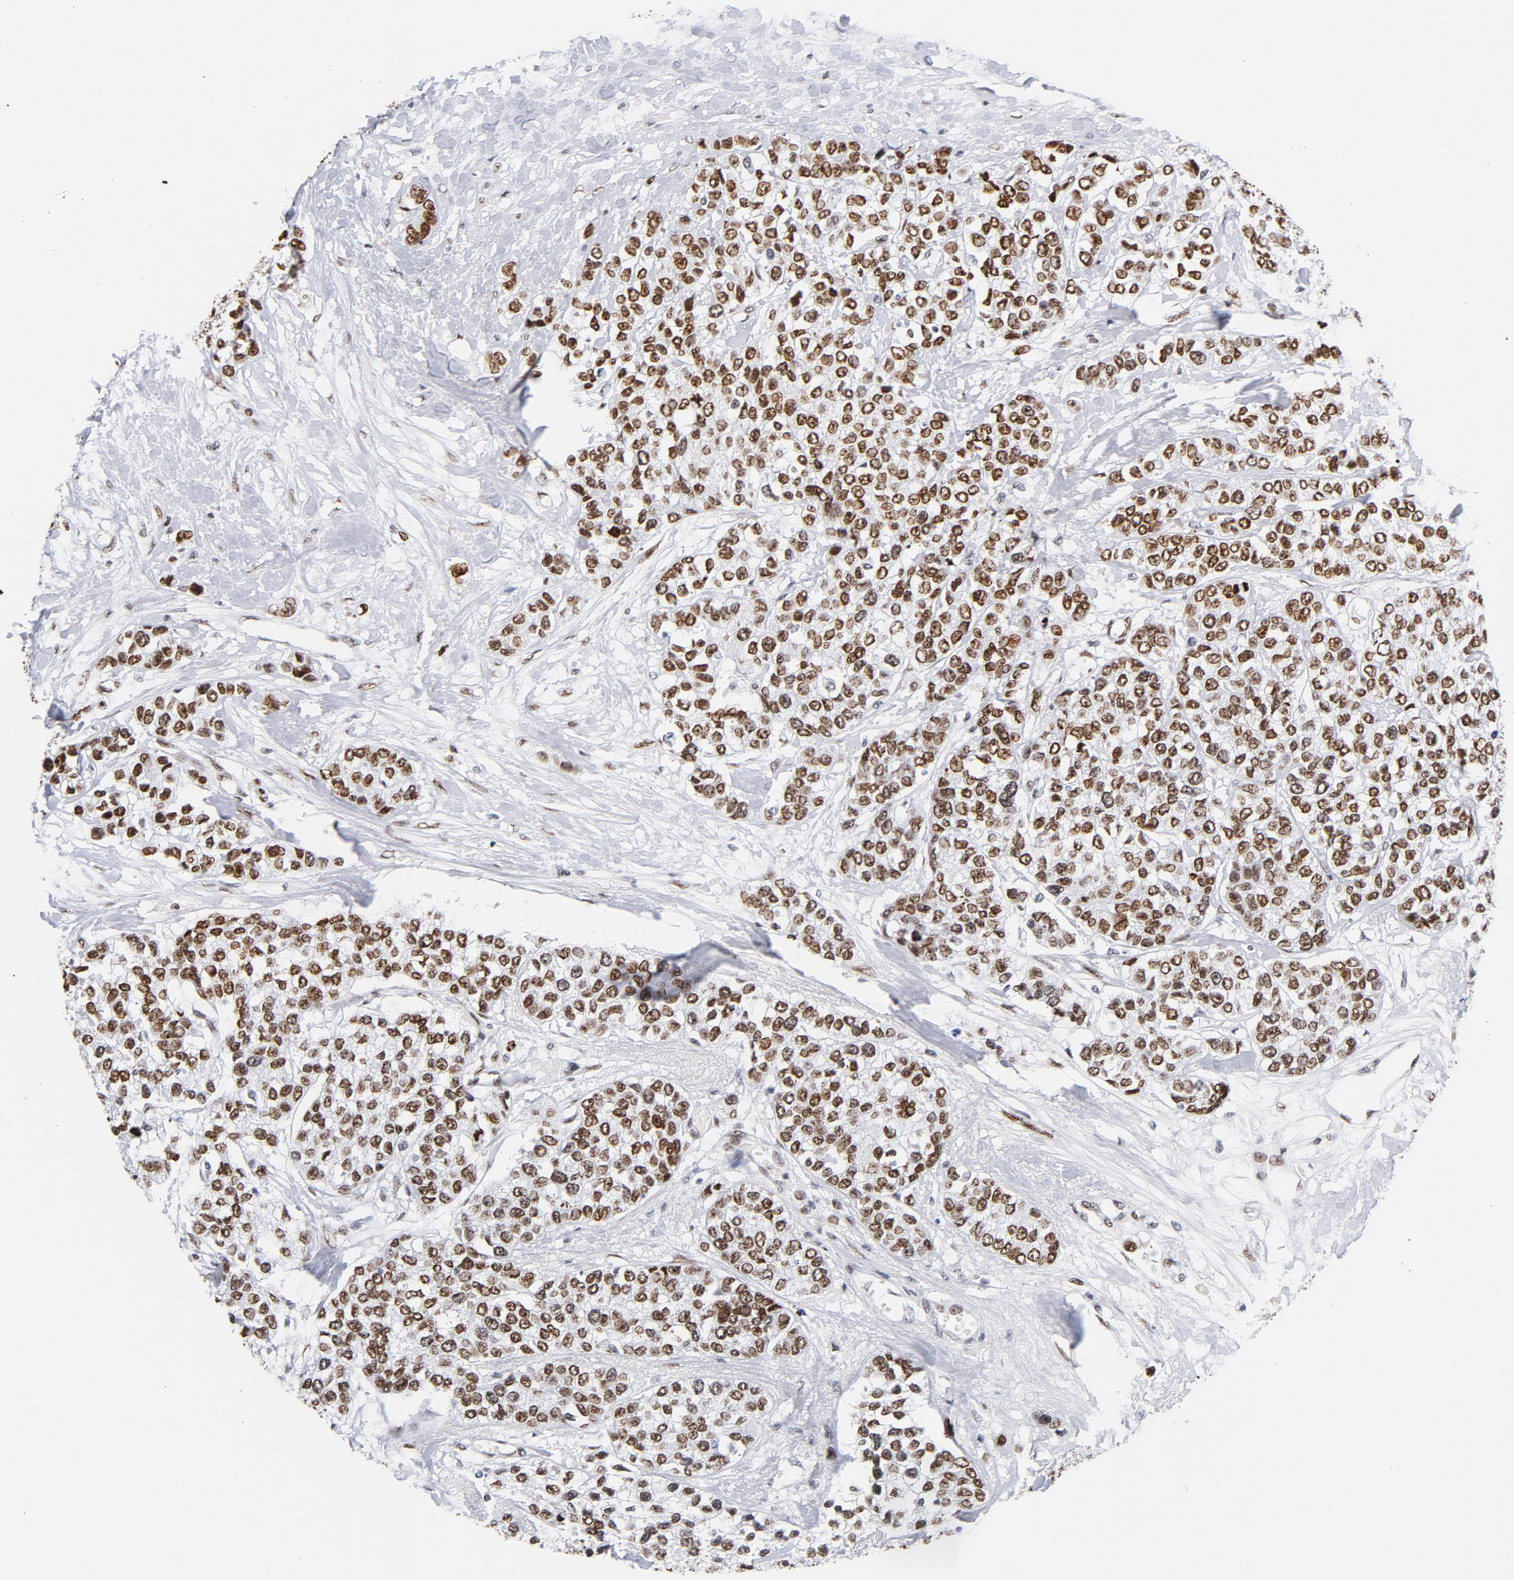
{"staining": {"intensity": "moderate", "quantity": ">75%", "location": "nuclear"}, "tissue": "breast cancer", "cell_type": "Tumor cells", "image_type": "cancer", "snomed": [{"axis": "morphology", "description": "Duct carcinoma"}, {"axis": "topography", "description": "Breast"}], "caption": "High-magnification brightfield microscopy of breast infiltrating ductal carcinoma stained with DAB (brown) and counterstained with hematoxylin (blue). tumor cells exhibit moderate nuclear staining is present in about>75% of cells.", "gene": "TOP2B", "patient": {"sex": "female", "age": 51}}